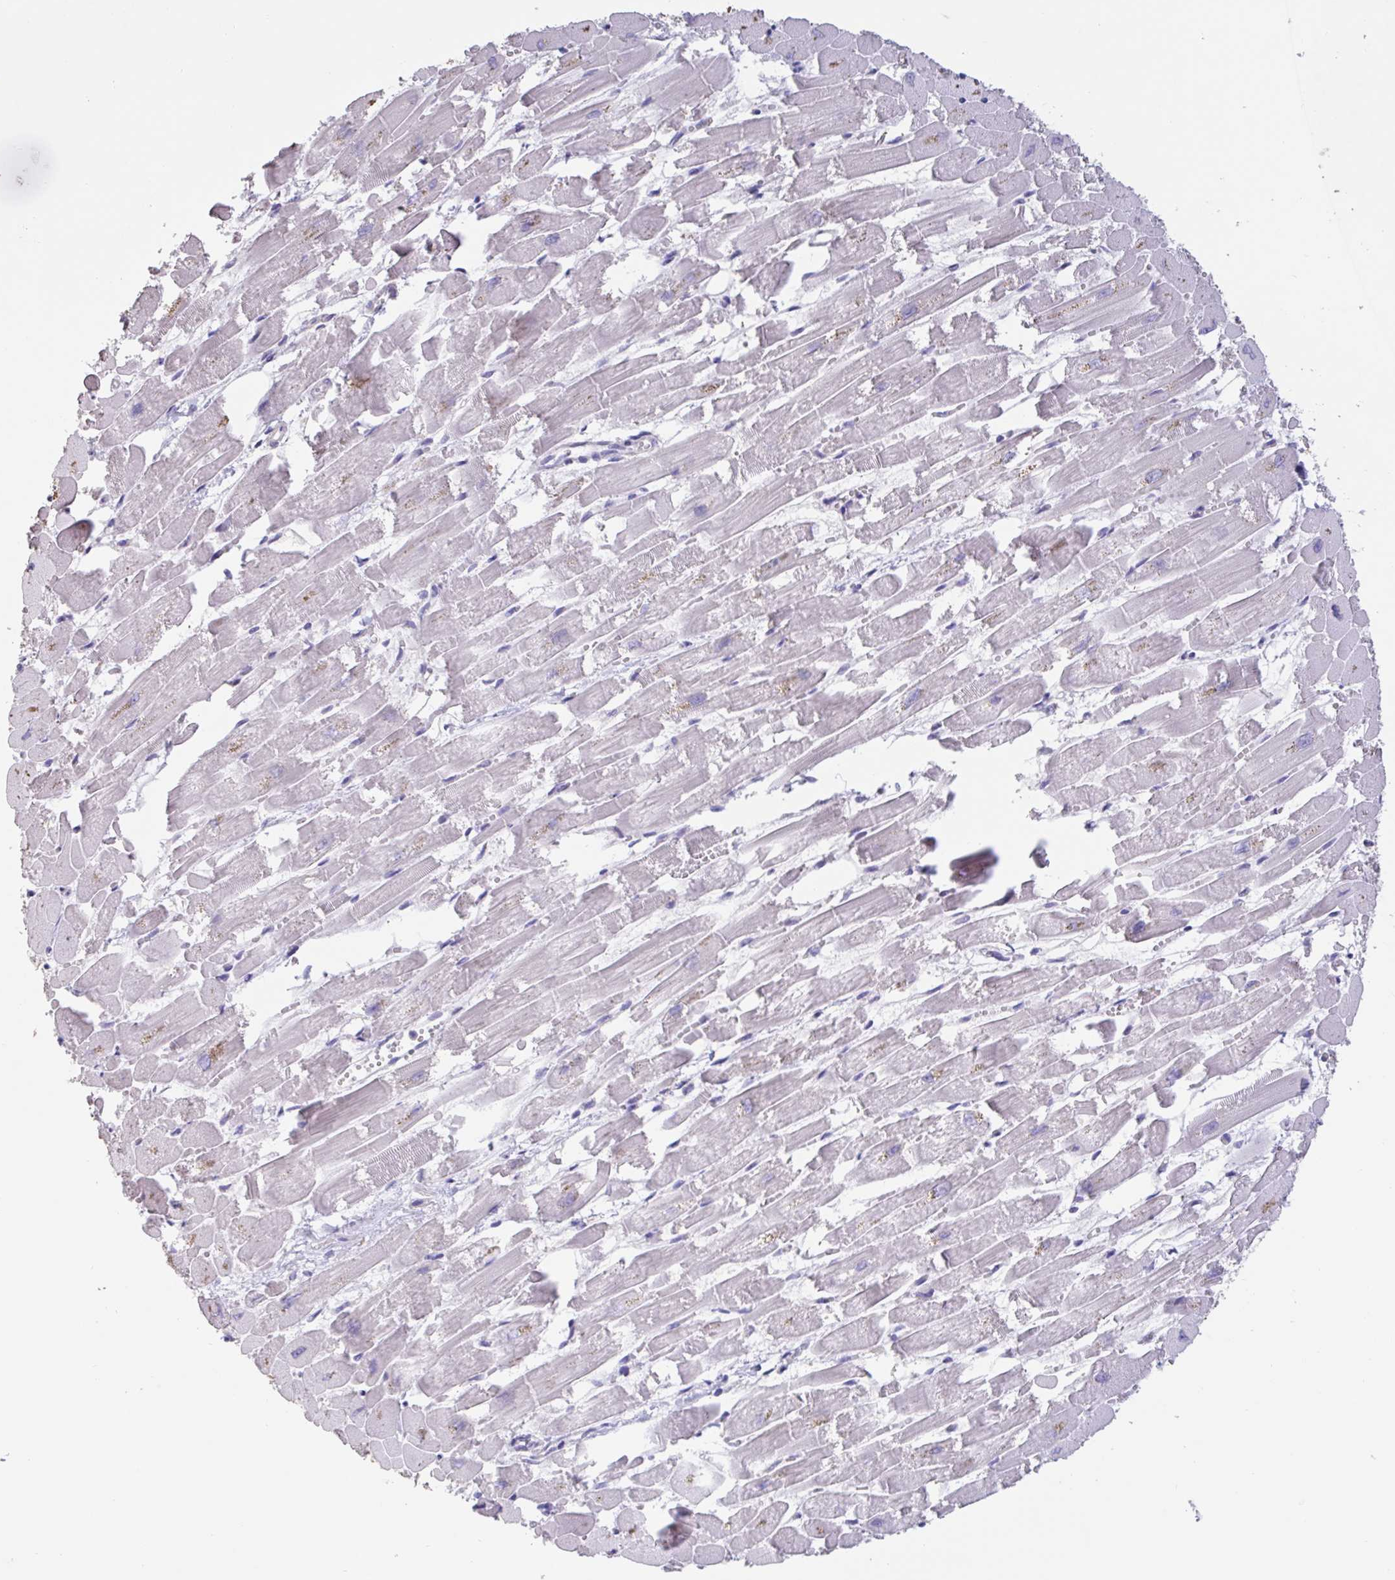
{"staining": {"intensity": "moderate", "quantity": "<25%", "location": "cytoplasmic/membranous"}, "tissue": "heart muscle", "cell_type": "Cardiomyocytes", "image_type": "normal", "snomed": [{"axis": "morphology", "description": "Normal tissue, NOS"}, {"axis": "topography", "description": "Heart"}], "caption": "This is a micrograph of IHC staining of normal heart muscle, which shows moderate positivity in the cytoplasmic/membranous of cardiomyocytes.", "gene": "CHMP5", "patient": {"sex": "female", "age": 52}}